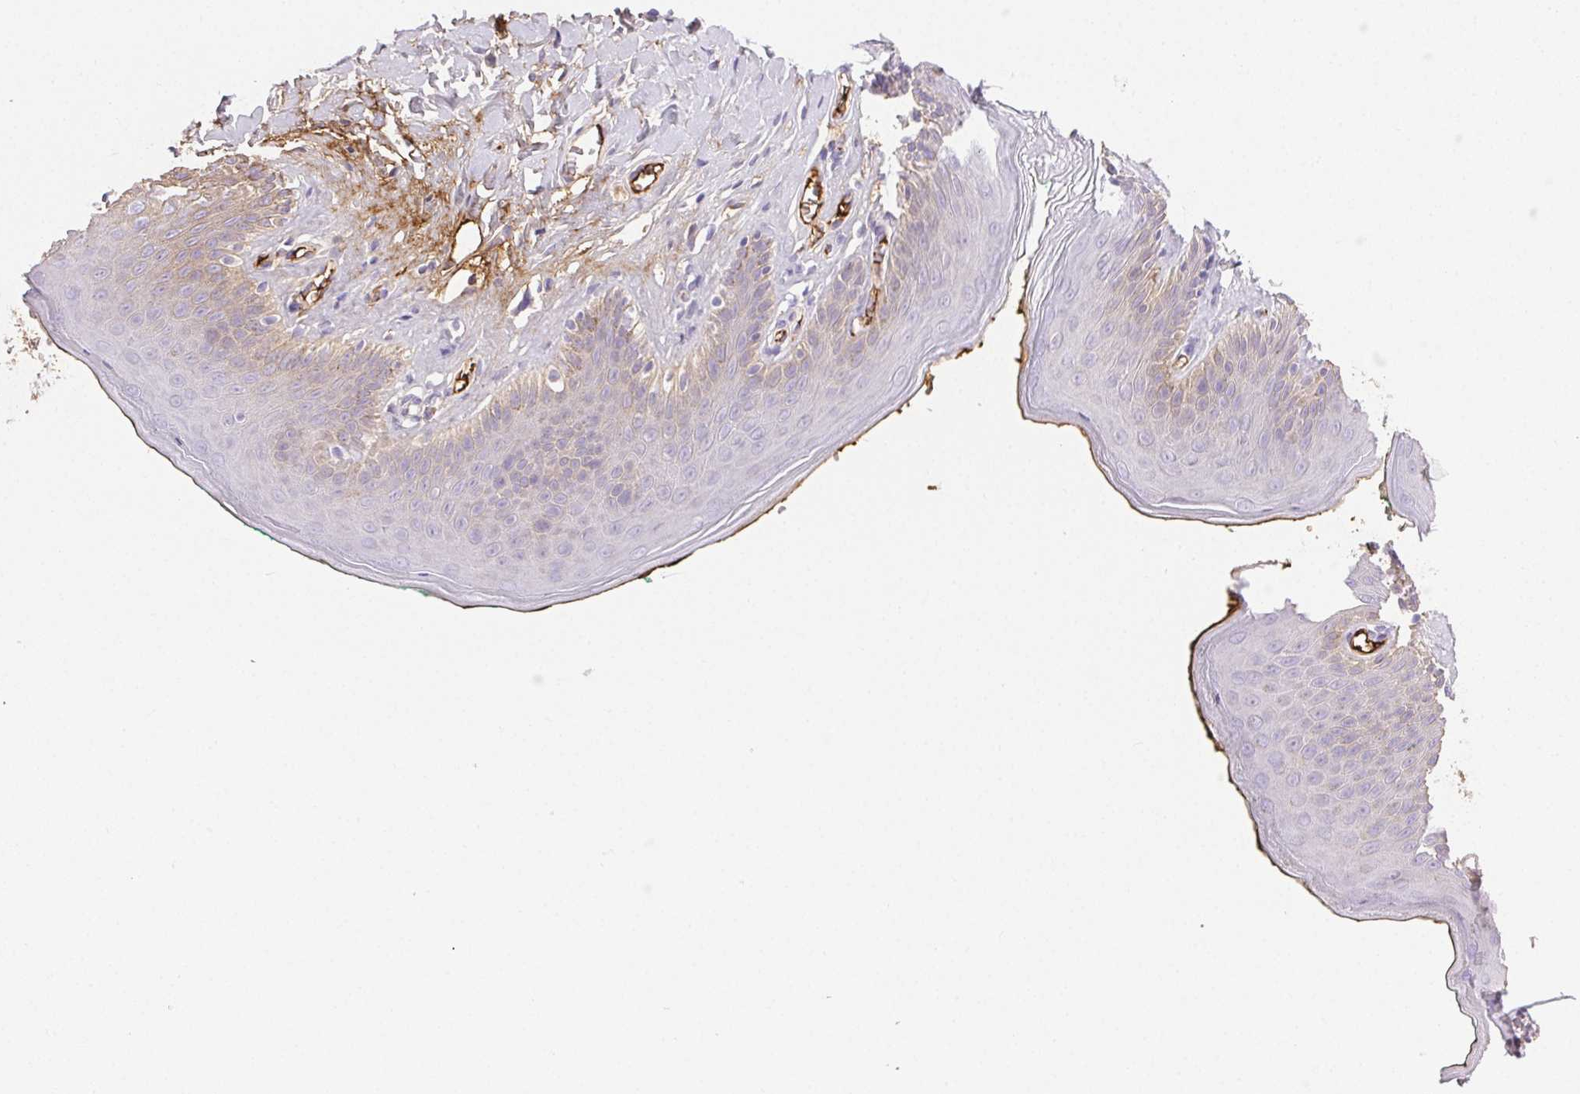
{"staining": {"intensity": "moderate", "quantity": "<25%", "location": "cytoplasmic/membranous"}, "tissue": "skin", "cell_type": "Epidermal cells", "image_type": "normal", "snomed": [{"axis": "morphology", "description": "Normal tissue, NOS"}, {"axis": "topography", "description": "Vulva"}, {"axis": "topography", "description": "Peripheral nerve tissue"}], "caption": "Moderate cytoplasmic/membranous staining is seen in approximately <25% of epidermal cells in benign skin. The protein is shown in brown color, while the nuclei are stained blue.", "gene": "FGA", "patient": {"sex": "female", "age": 66}}